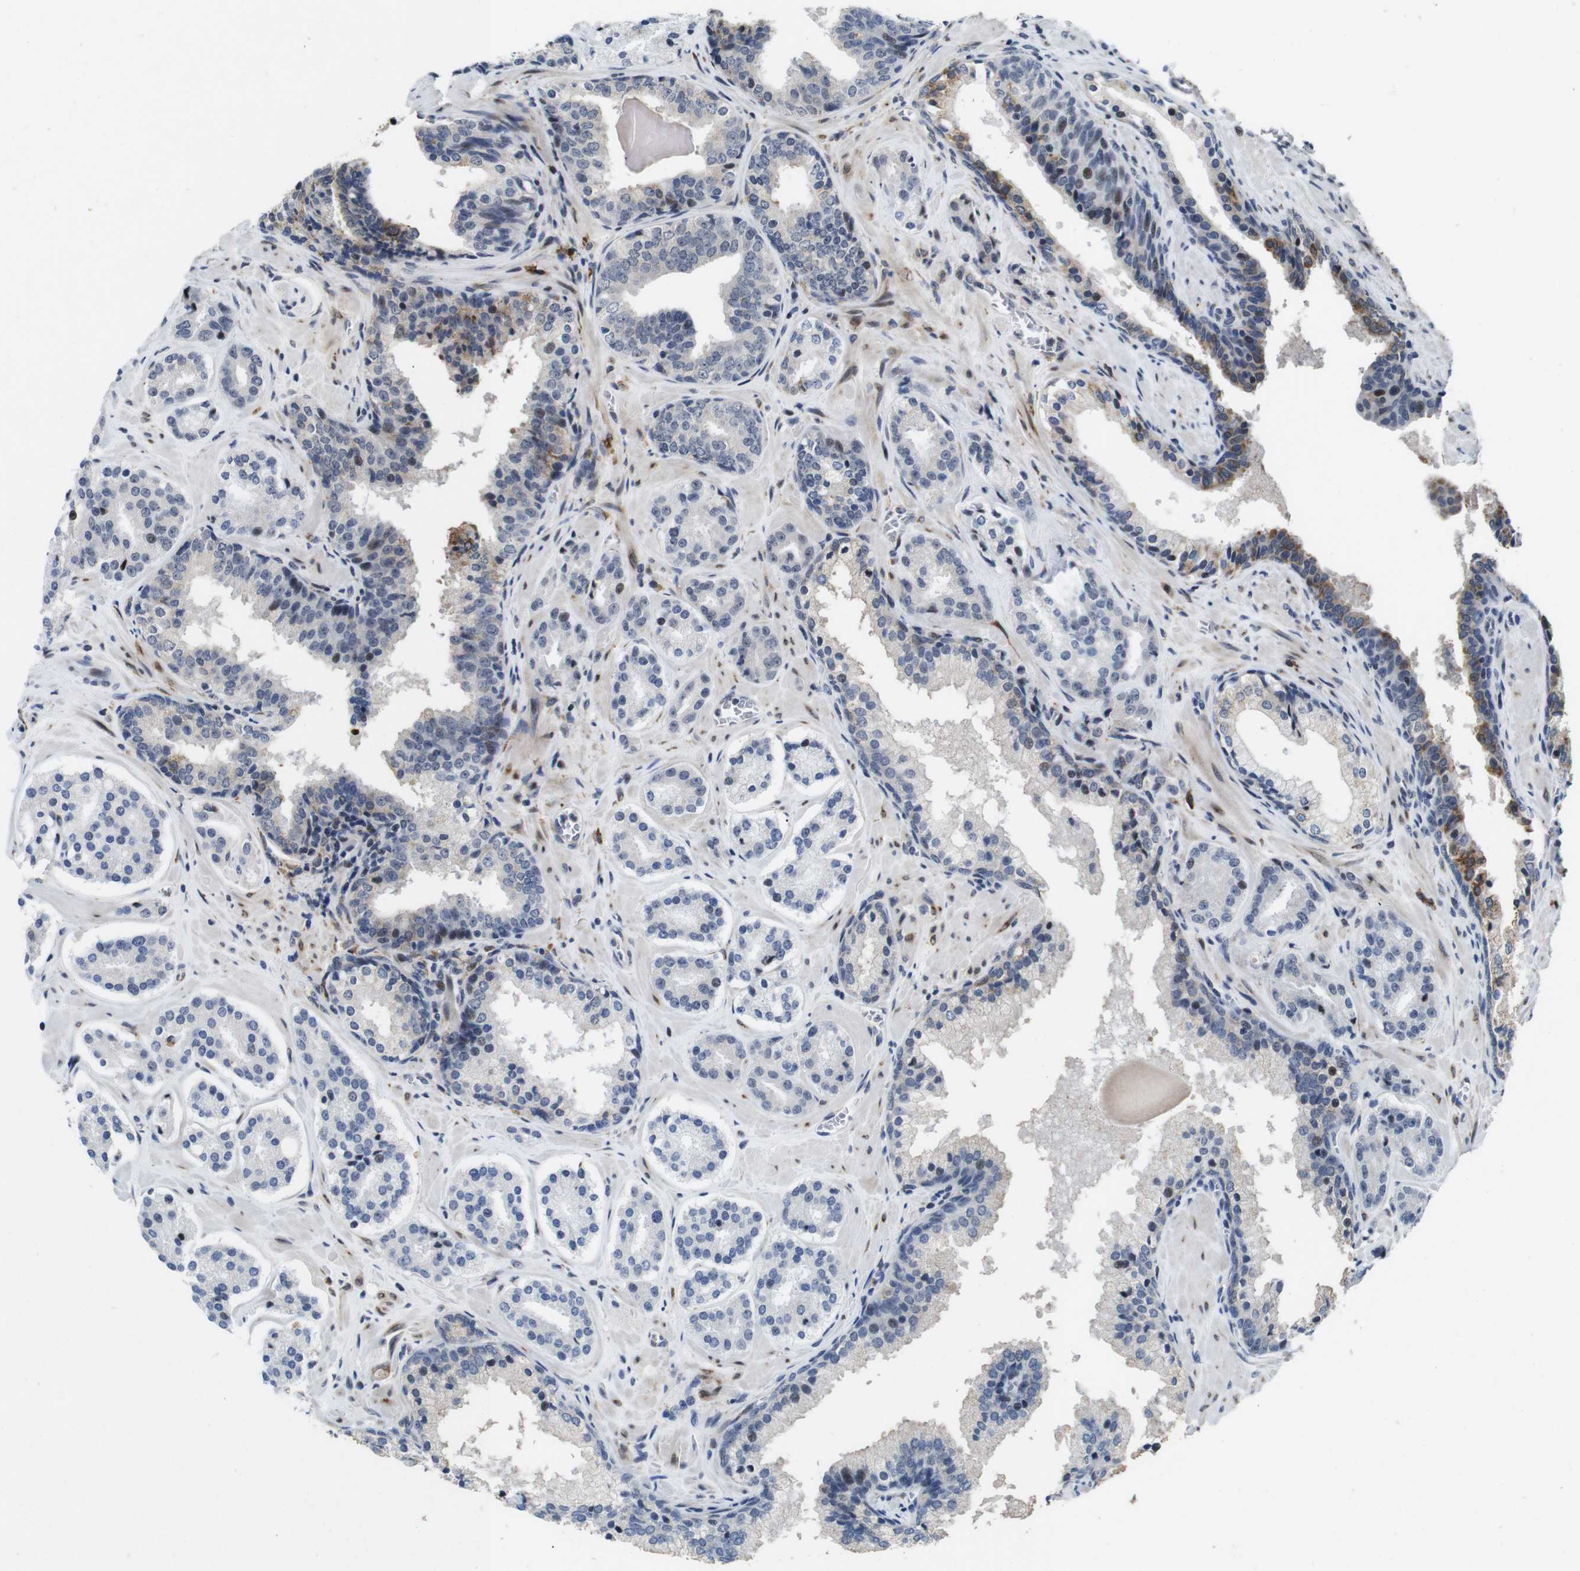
{"staining": {"intensity": "negative", "quantity": "none", "location": "none"}, "tissue": "prostate cancer", "cell_type": "Tumor cells", "image_type": "cancer", "snomed": [{"axis": "morphology", "description": "Adenocarcinoma, High grade"}, {"axis": "topography", "description": "Prostate"}], "caption": "This is a image of immunohistochemistry staining of prostate cancer (high-grade adenocarcinoma), which shows no staining in tumor cells.", "gene": "EIF4G1", "patient": {"sex": "male", "age": 60}}